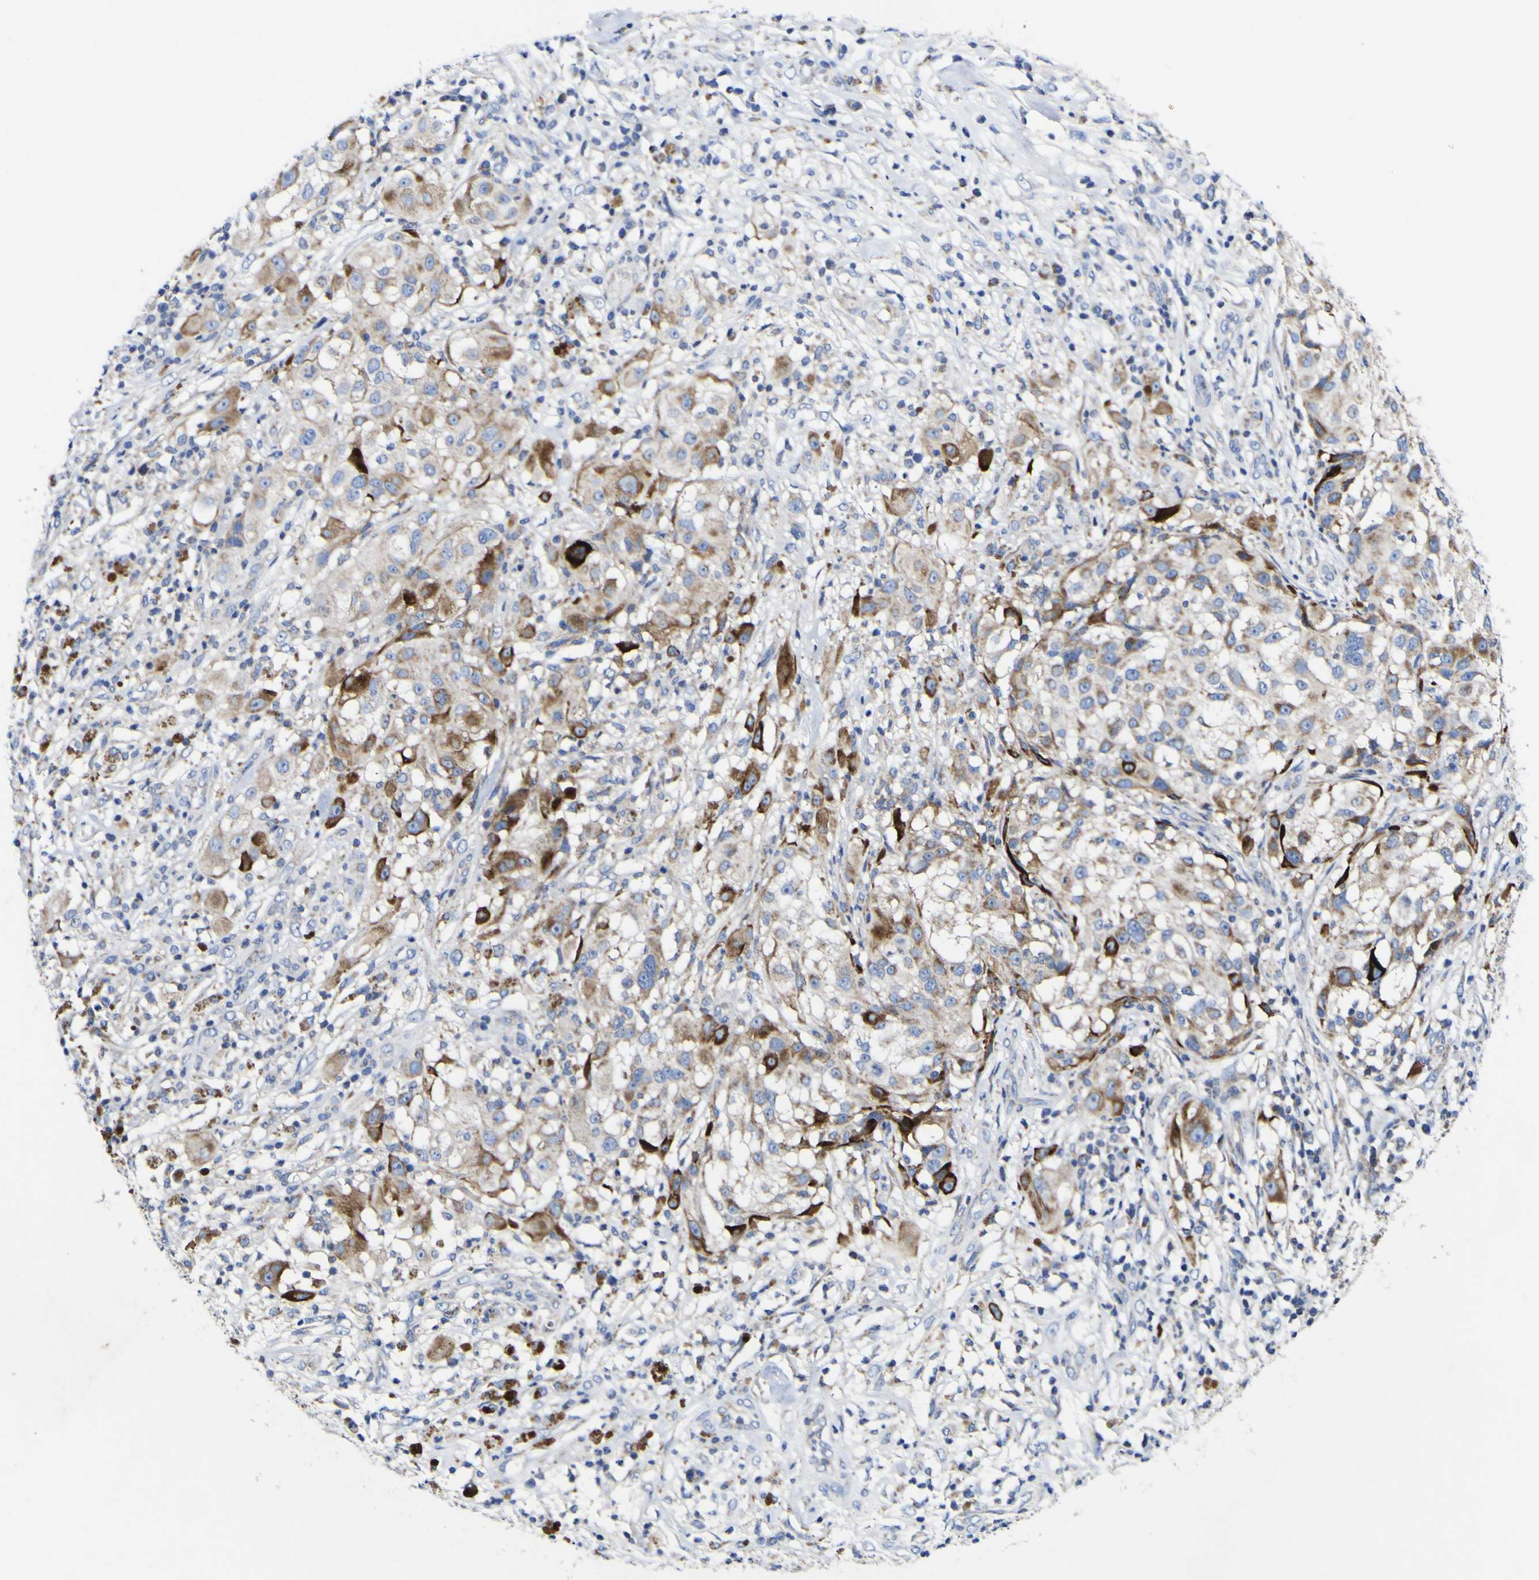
{"staining": {"intensity": "moderate", "quantity": ">75%", "location": "cytoplasmic/membranous"}, "tissue": "melanoma", "cell_type": "Tumor cells", "image_type": "cancer", "snomed": [{"axis": "morphology", "description": "Necrosis, NOS"}, {"axis": "morphology", "description": "Malignant melanoma, NOS"}, {"axis": "topography", "description": "Skin"}], "caption": "DAB (3,3'-diaminobenzidine) immunohistochemical staining of human malignant melanoma displays moderate cytoplasmic/membranous protein positivity in about >75% of tumor cells. The staining was performed using DAB to visualize the protein expression in brown, while the nuclei were stained in blue with hematoxylin (Magnification: 20x).", "gene": "CCDC90B", "patient": {"sex": "female", "age": 87}}